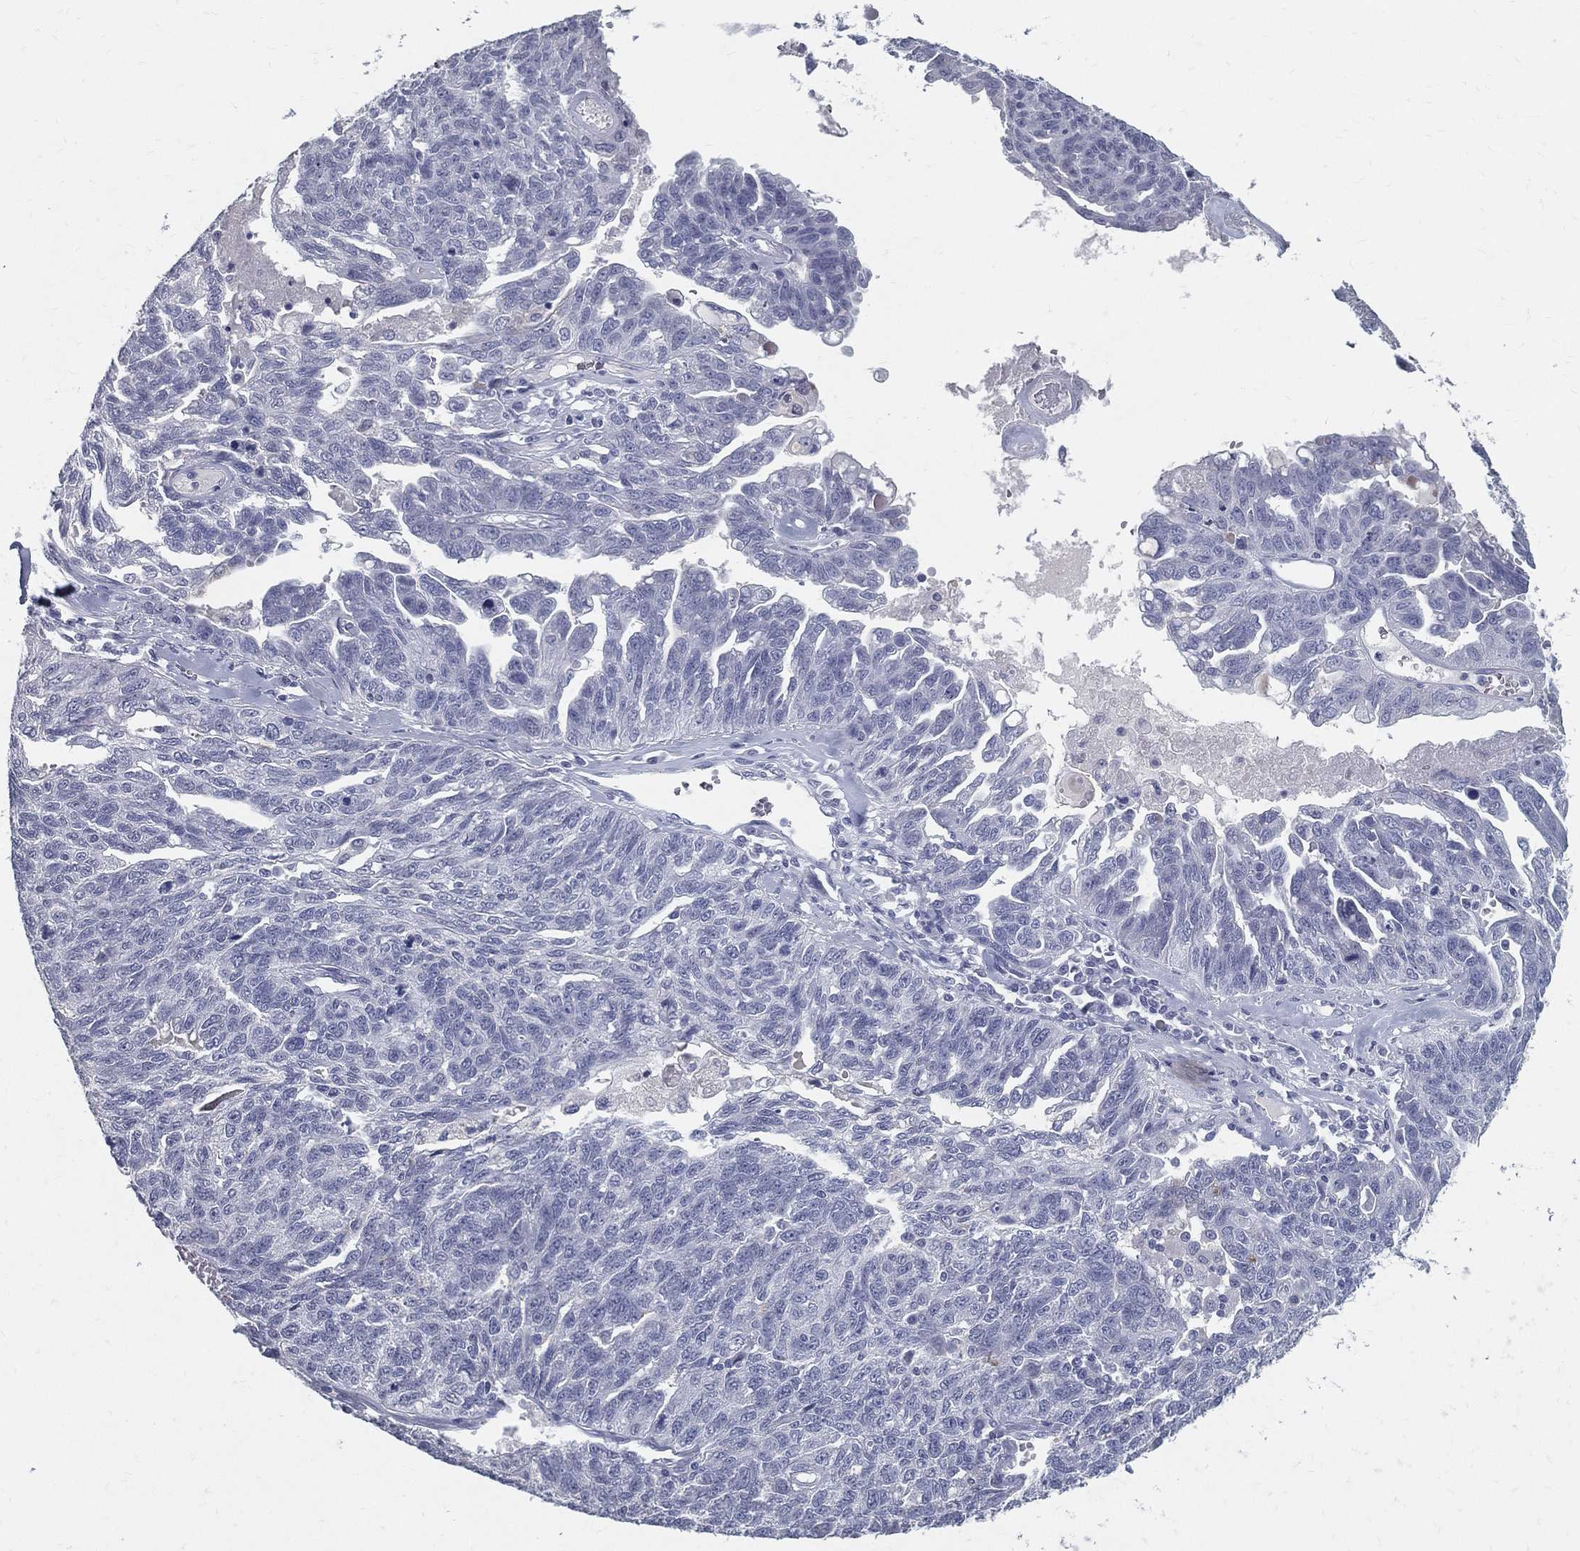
{"staining": {"intensity": "negative", "quantity": "none", "location": "none"}, "tissue": "ovarian cancer", "cell_type": "Tumor cells", "image_type": "cancer", "snomed": [{"axis": "morphology", "description": "Cystadenocarcinoma, serous, NOS"}, {"axis": "topography", "description": "Ovary"}], "caption": "High magnification brightfield microscopy of ovarian serous cystadenocarcinoma stained with DAB (brown) and counterstained with hematoxylin (blue): tumor cells show no significant positivity.", "gene": "ACE2", "patient": {"sex": "female", "age": 71}}